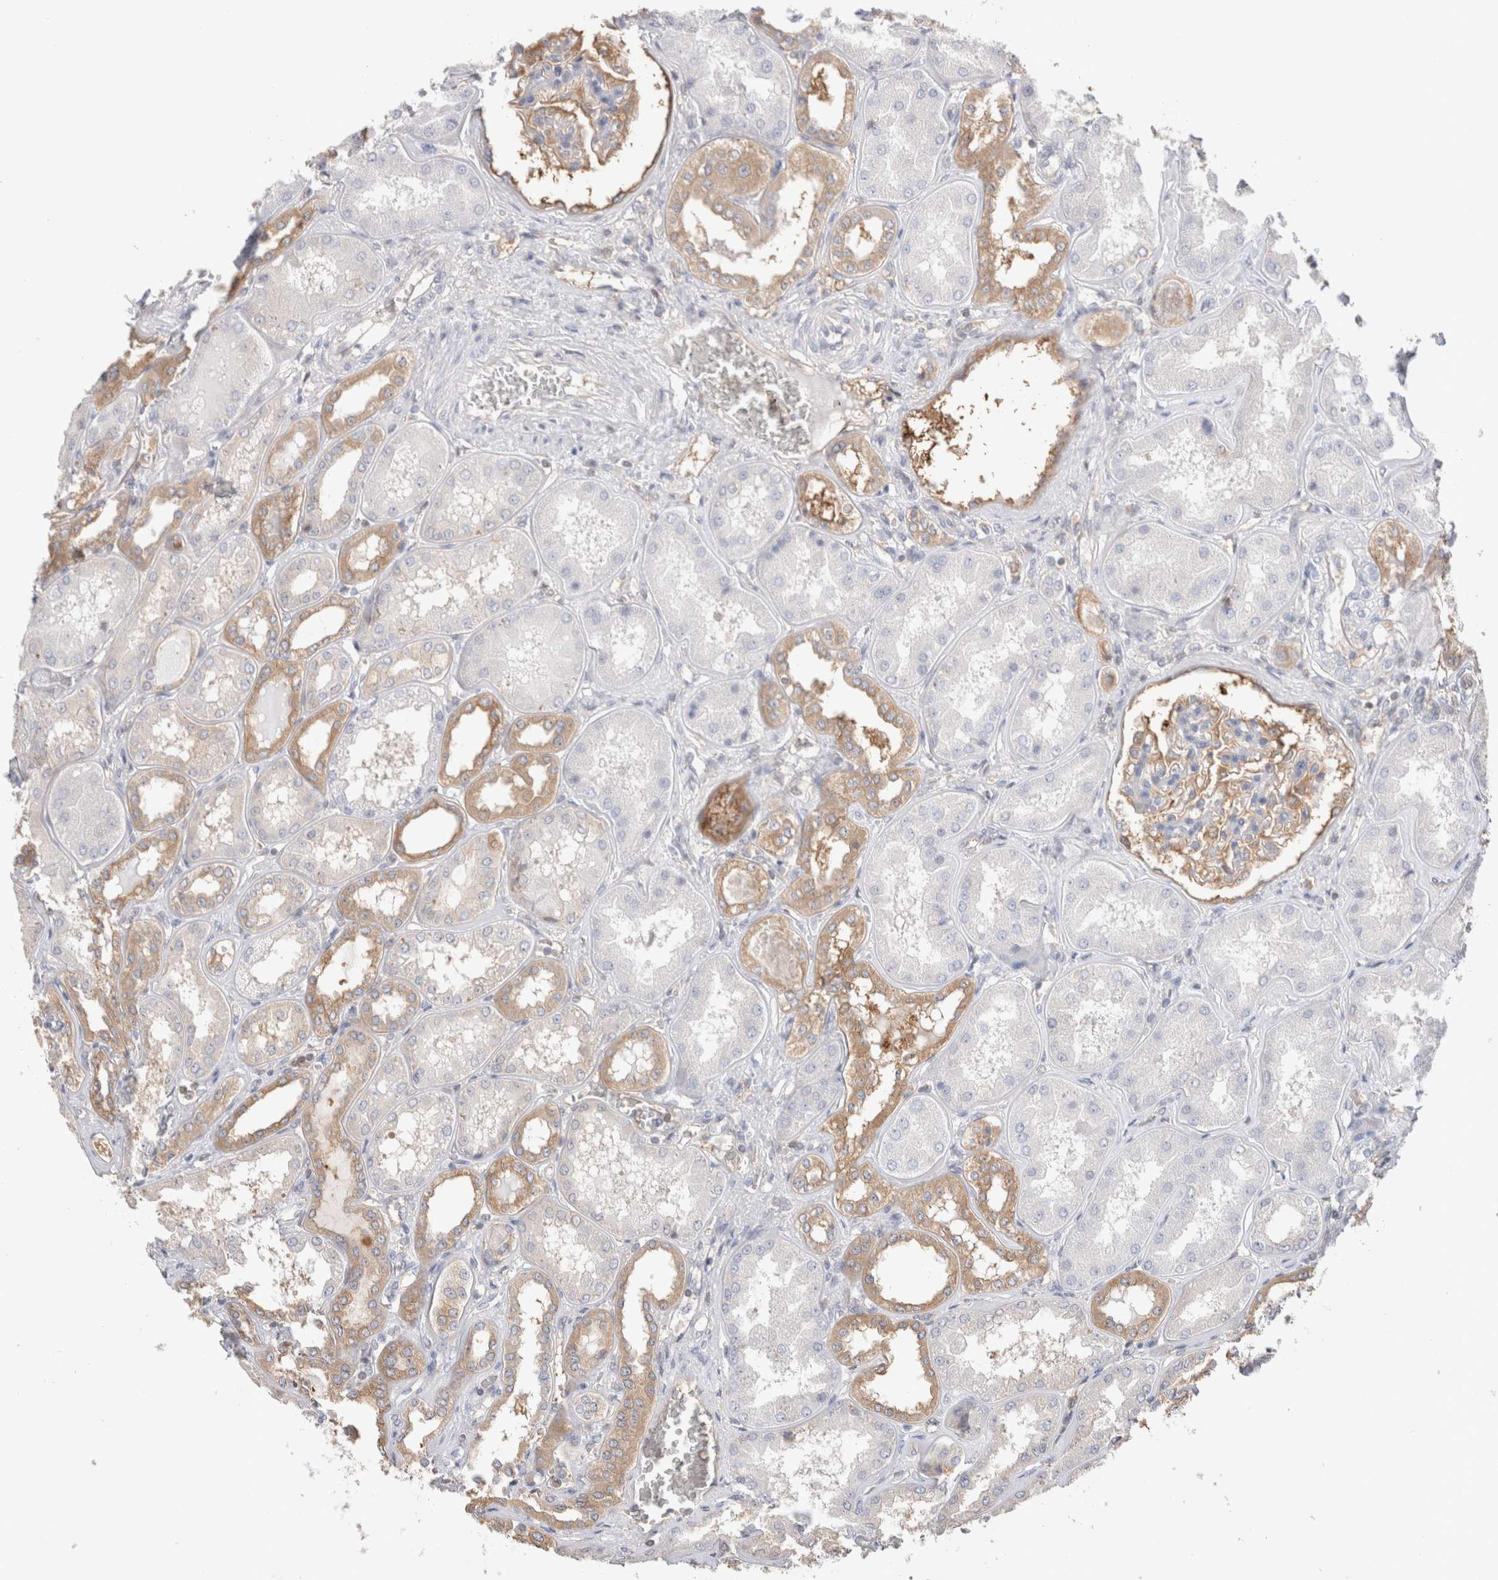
{"staining": {"intensity": "moderate", "quantity": "25%-75%", "location": "cytoplasmic/membranous"}, "tissue": "kidney", "cell_type": "Cells in glomeruli", "image_type": "normal", "snomed": [{"axis": "morphology", "description": "Normal tissue, NOS"}, {"axis": "topography", "description": "Kidney"}], "caption": "Approximately 25%-75% of cells in glomeruli in normal human kidney reveal moderate cytoplasmic/membranous protein expression as visualized by brown immunohistochemical staining.", "gene": "CAPN2", "patient": {"sex": "female", "age": 56}}